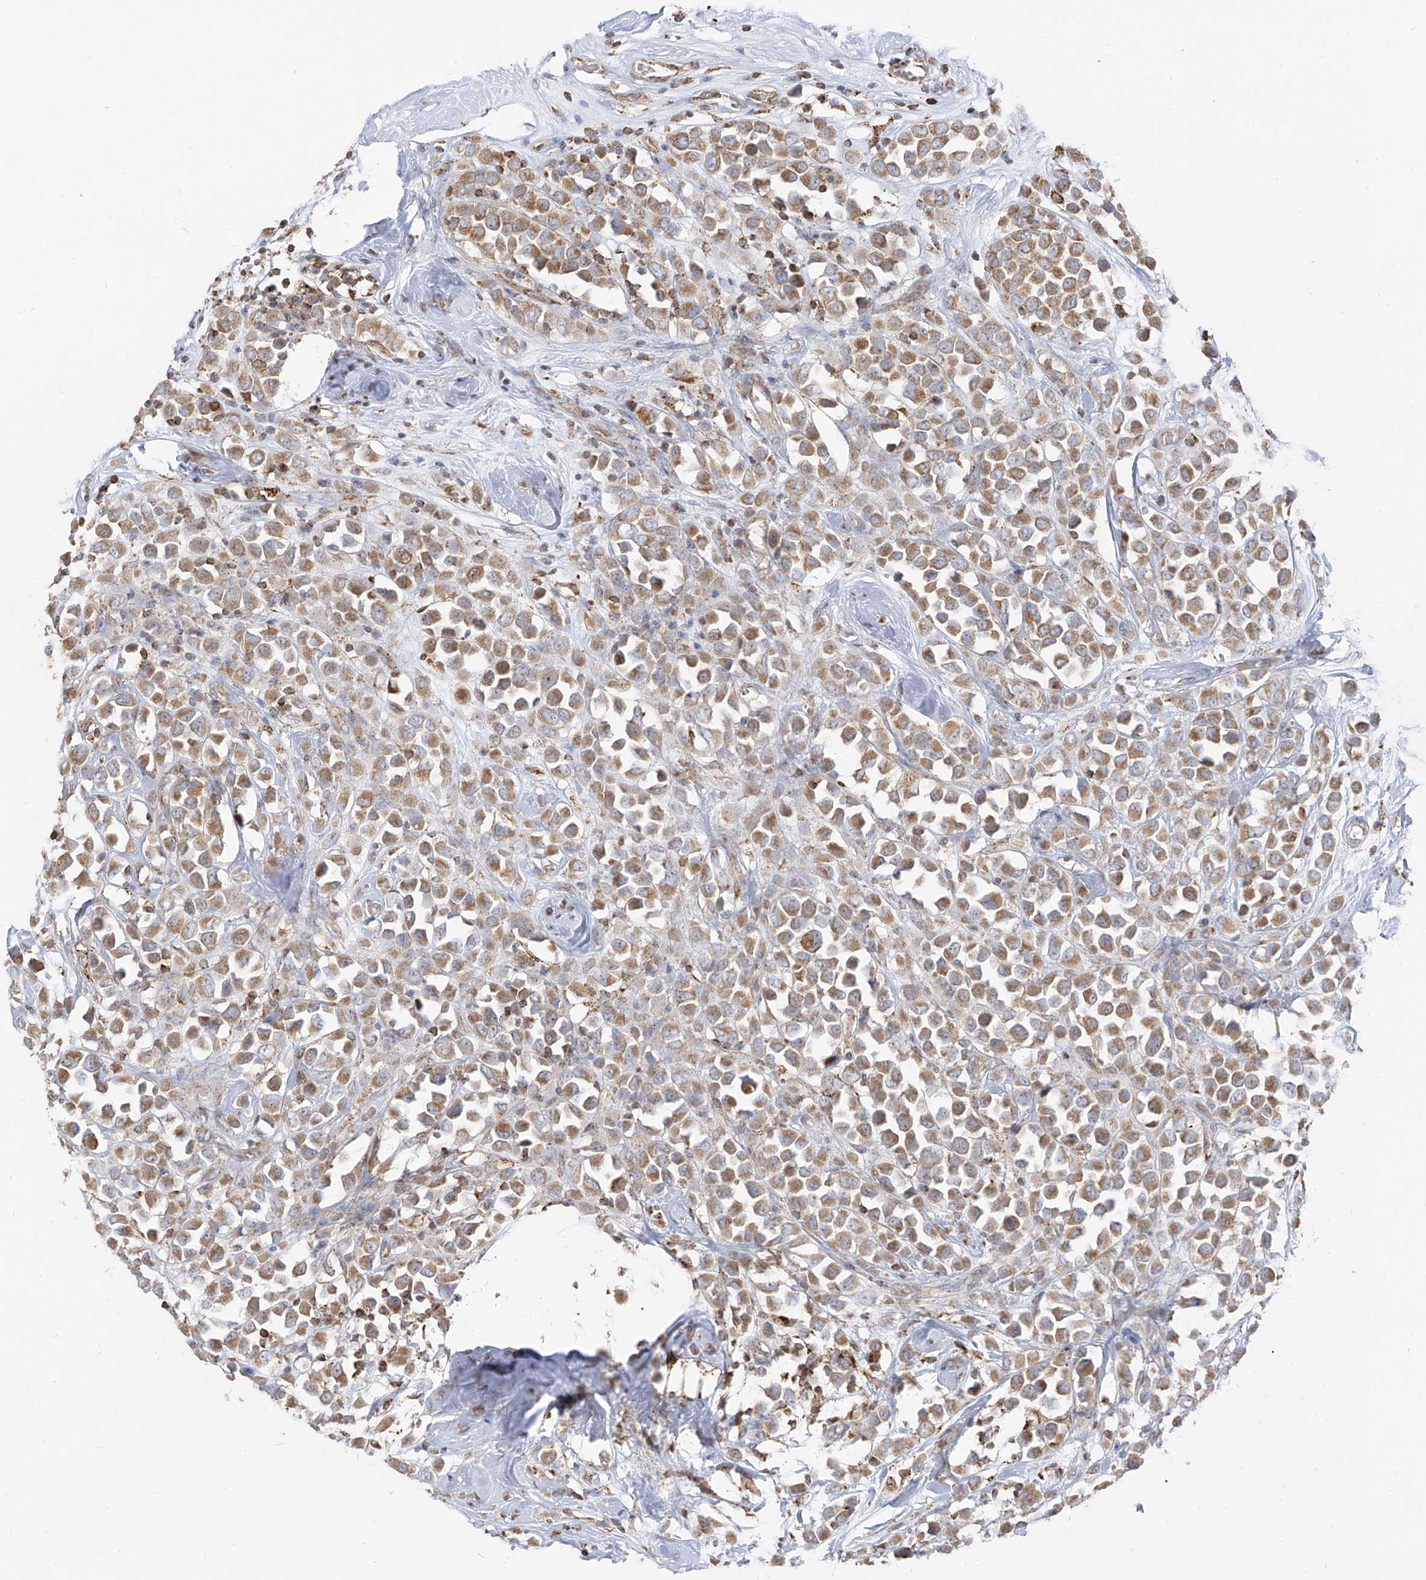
{"staining": {"intensity": "moderate", "quantity": ">75%", "location": "cytoplasmic/membranous"}, "tissue": "breast cancer", "cell_type": "Tumor cells", "image_type": "cancer", "snomed": [{"axis": "morphology", "description": "Duct carcinoma"}, {"axis": "topography", "description": "Breast"}], "caption": "Moderate cytoplasmic/membranous positivity is identified in approximately >75% of tumor cells in breast cancer.", "gene": "ETHE1", "patient": {"sex": "female", "age": 61}}